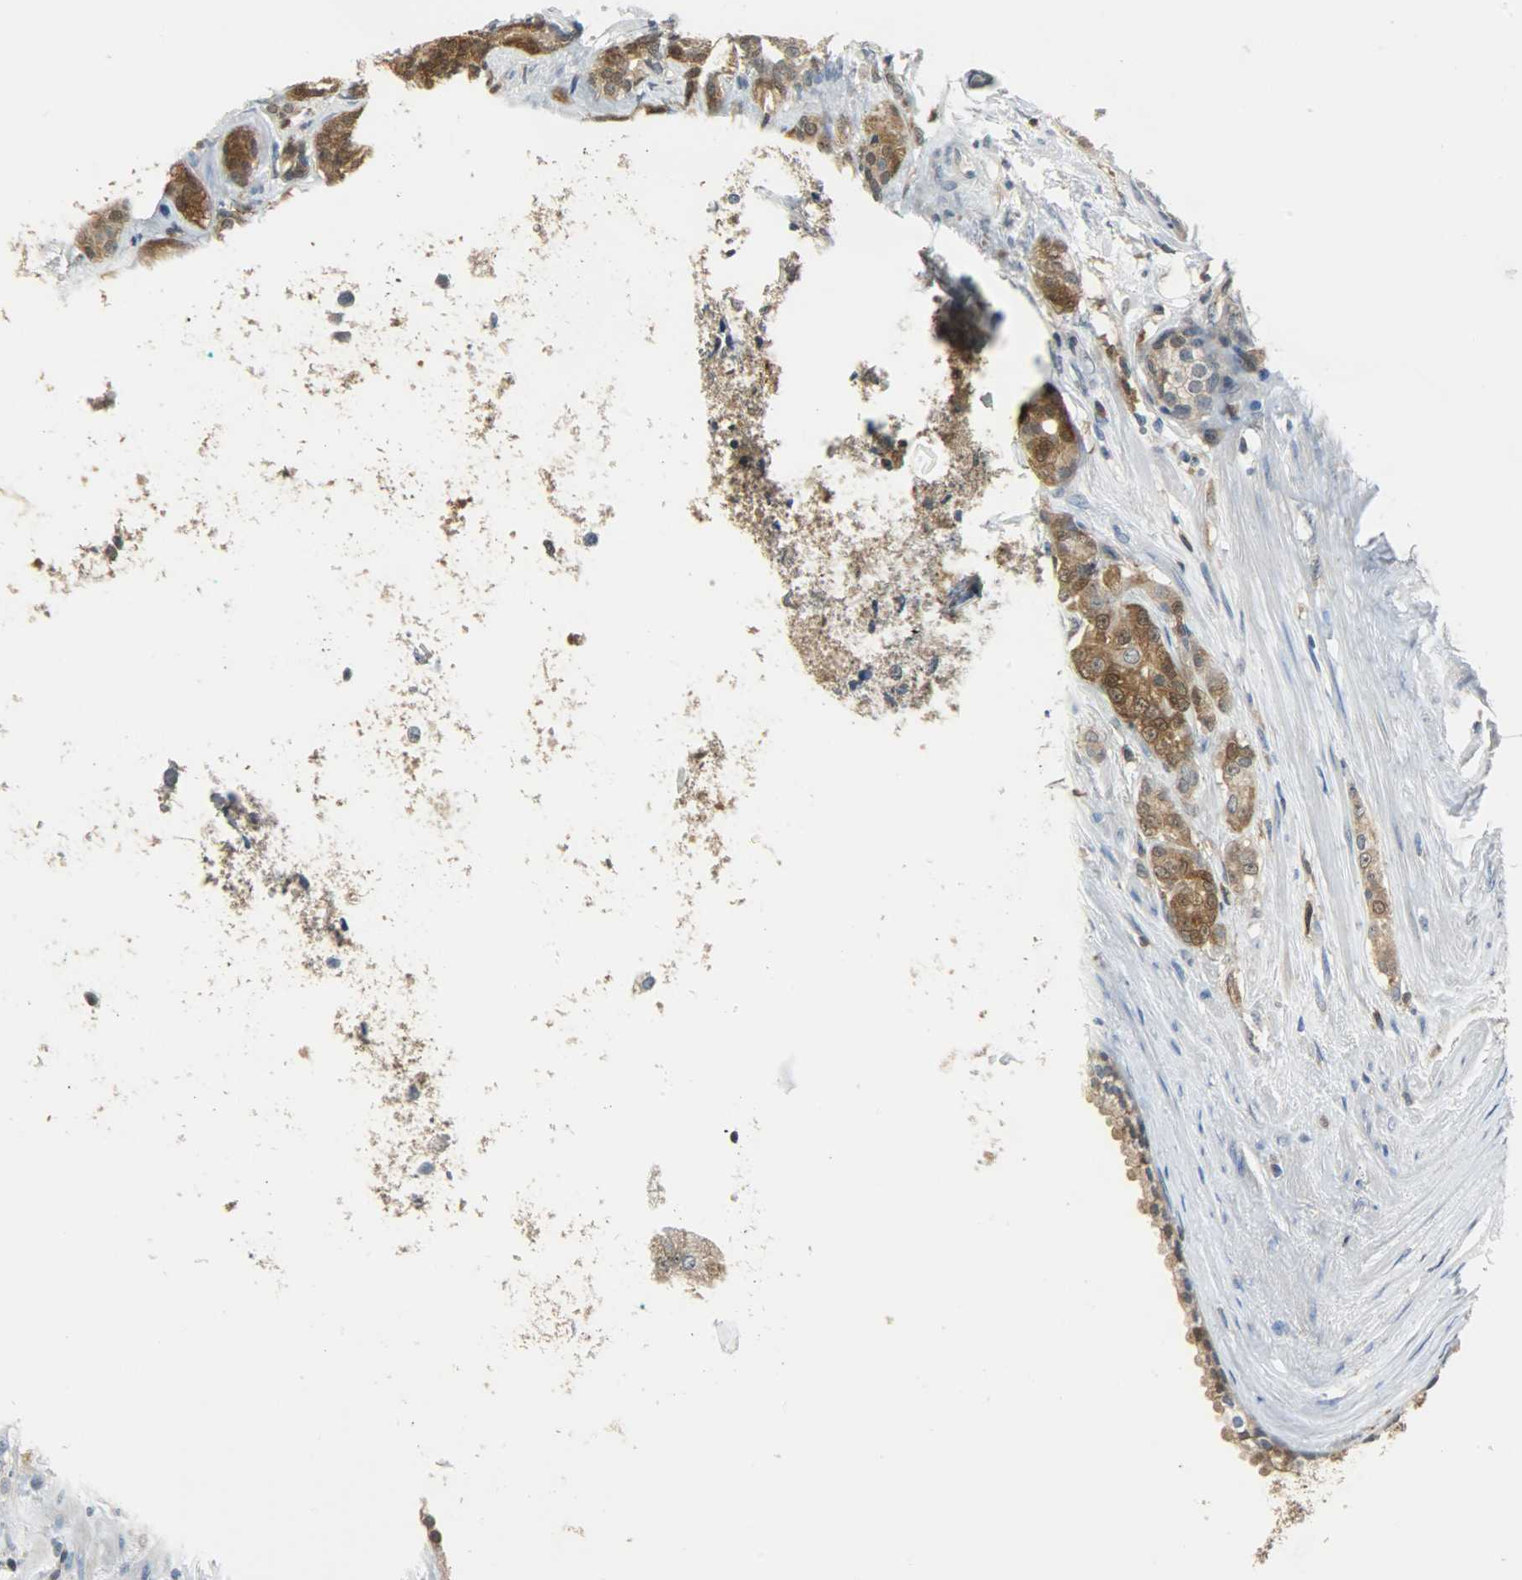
{"staining": {"intensity": "strong", "quantity": ">75%", "location": "cytoplasmic/membranous,nuclear"}, "tissue": "prostate cancer", "cell_type": "Tumor cells", "image_type": "cancer", "snomed": [{"axis": "morphology", "description": "Adenocarcinoma, Low grade"}, {"axis": "topography", "description": "Prostate"}], "caption": "Strong cytoplasmic/membranous and nuclear expression for a protein is identified in approximately >75% of tumor cells of low-grade adenocarcinoma (prostate) using immunohistochemistry (IHC).", "gene": "EIF4EBP1", "patient": {"sex": "male", "age": 71}}